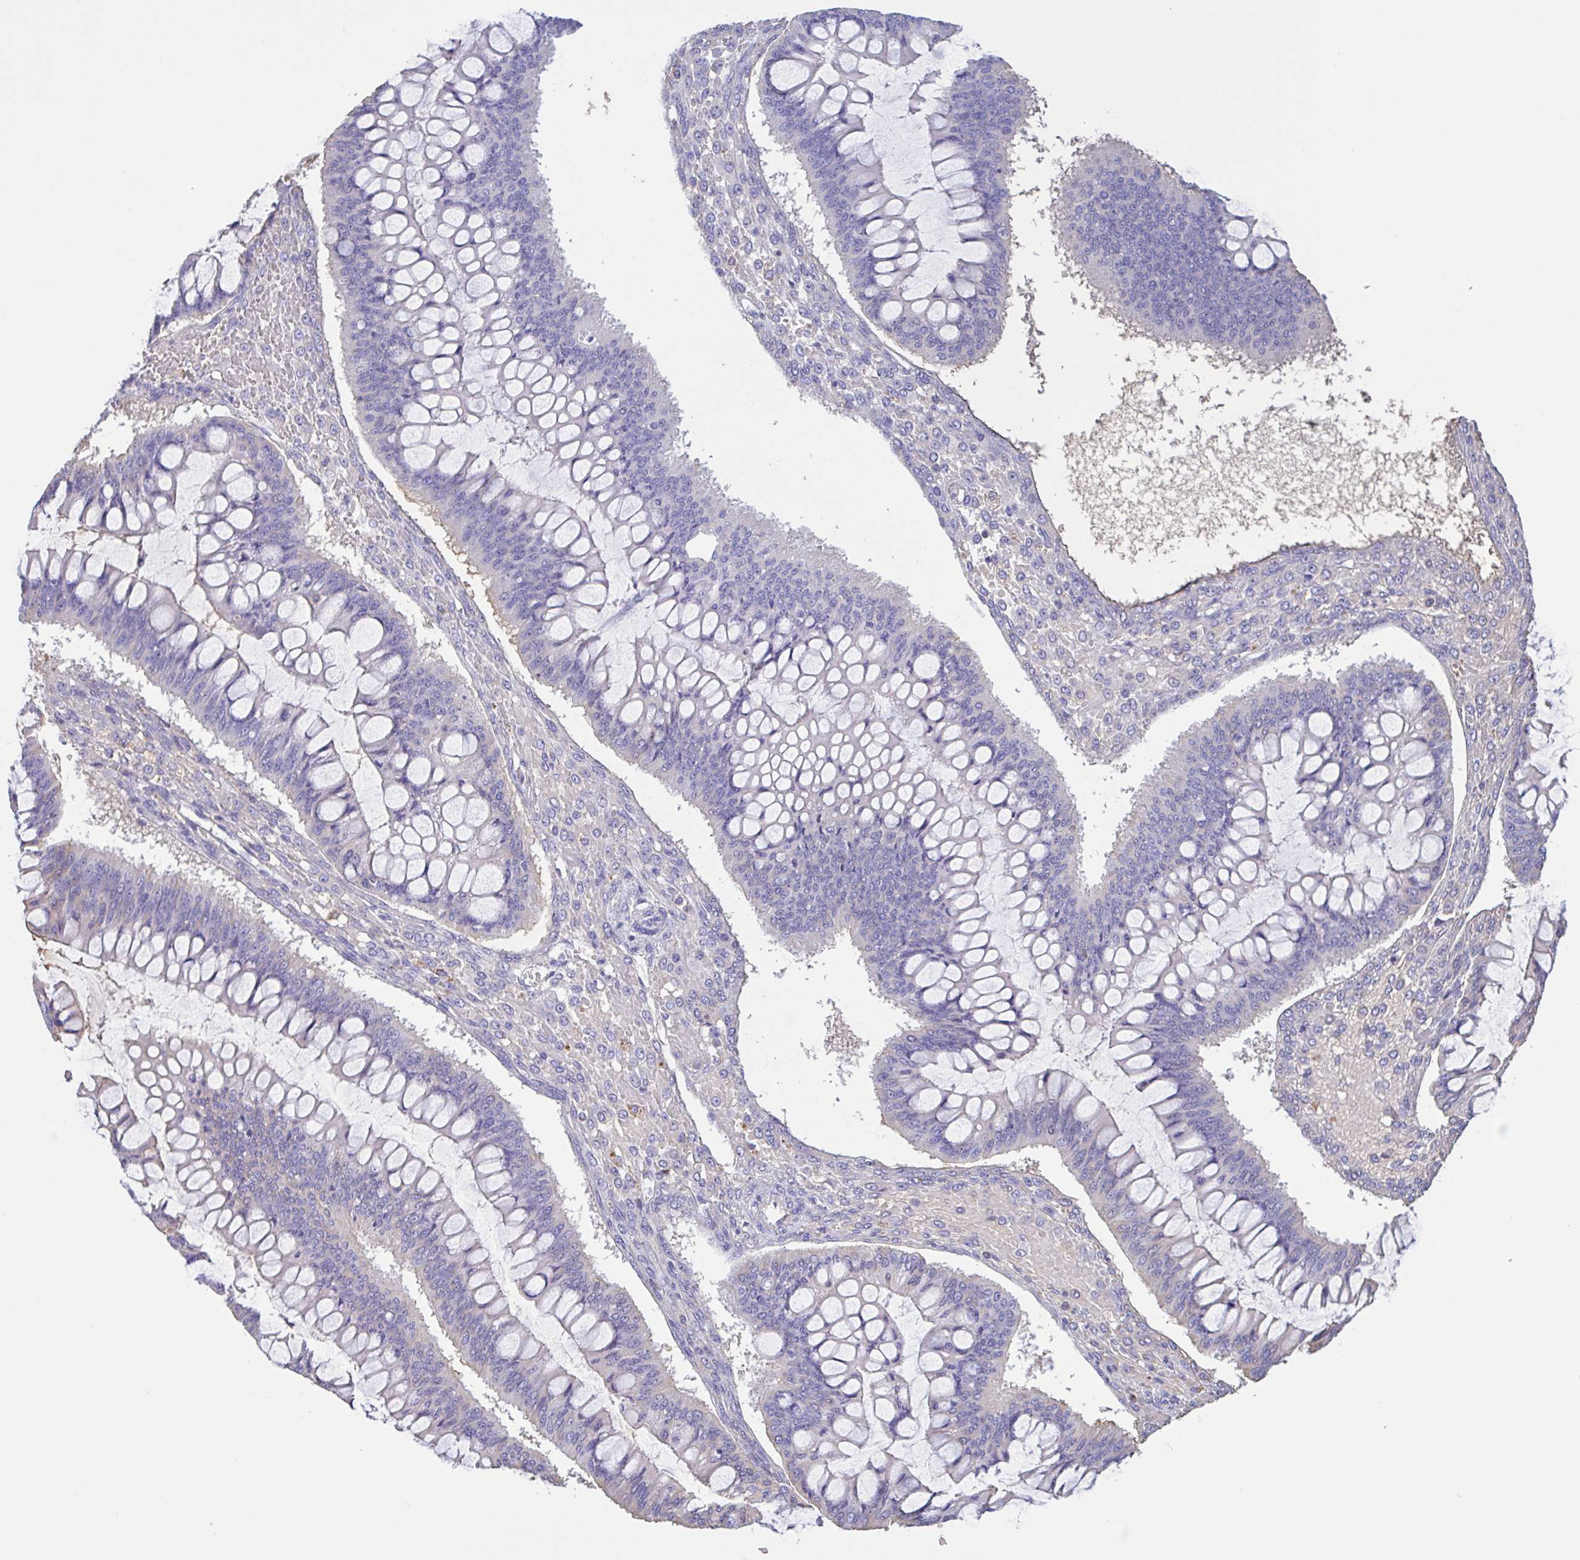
{"staining": {"intensity": "negative", "quantity": "none", "location": "none"}, "tissue": "ovarian cancer", "cell_type": "Tumor cells", "image_type": "cancer", "snomed": [{"axis": "morphology", "description": "Cystadenocarcinoma, mucinous, NOS"}, {"axis": "topography", "description": "Ovary"}], "caption": "Tumor cells show no significant expression in ovarian mucinous cystadenocarcinoma.", "gene": "LARGE2", "patient": {"sex": "female", "age": 73}}